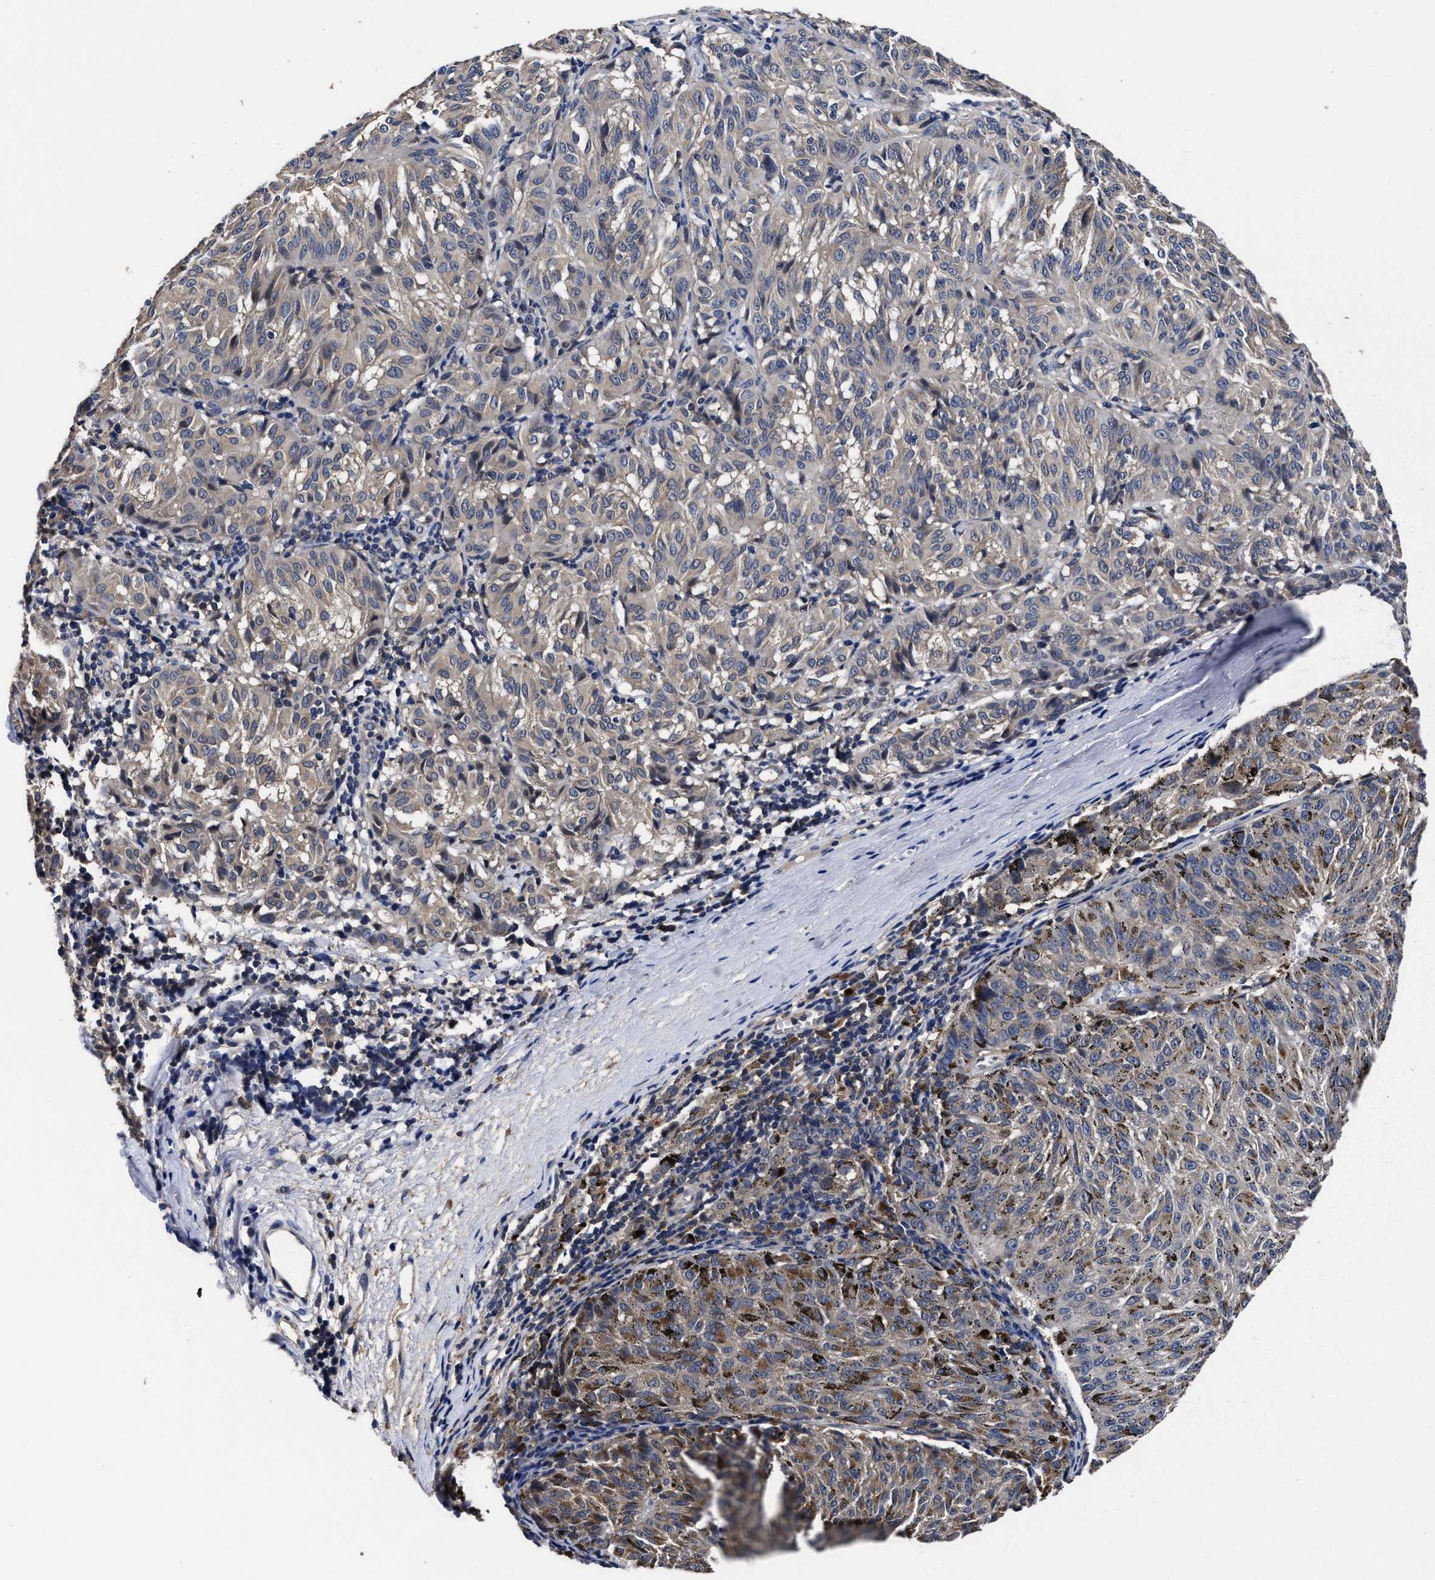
{"staining": {"intensity": "weak", "quantity": "<25%", "location": "cytoplasmic/membranous"}, "tissue": "melanoma", "cell_type": "Tumor cells", "image_type": "cancer", "snomed": [{"axis": "morphology", "description": "Malignant melanoma, NOS"}, {"axis": "topography", "description": "Skin"}], "caption": "Tumor cells are negative for brown protein staining in melanoma. The staining was performed using DAB (3,3'-diaminobenzidine) to visualize the protein expression in brown, while the nuclei were stained in blue with hematoxylin (Magnification: 20x).", "gene": "SOCS5", "patient": {"sex": "female", "age": 72}}